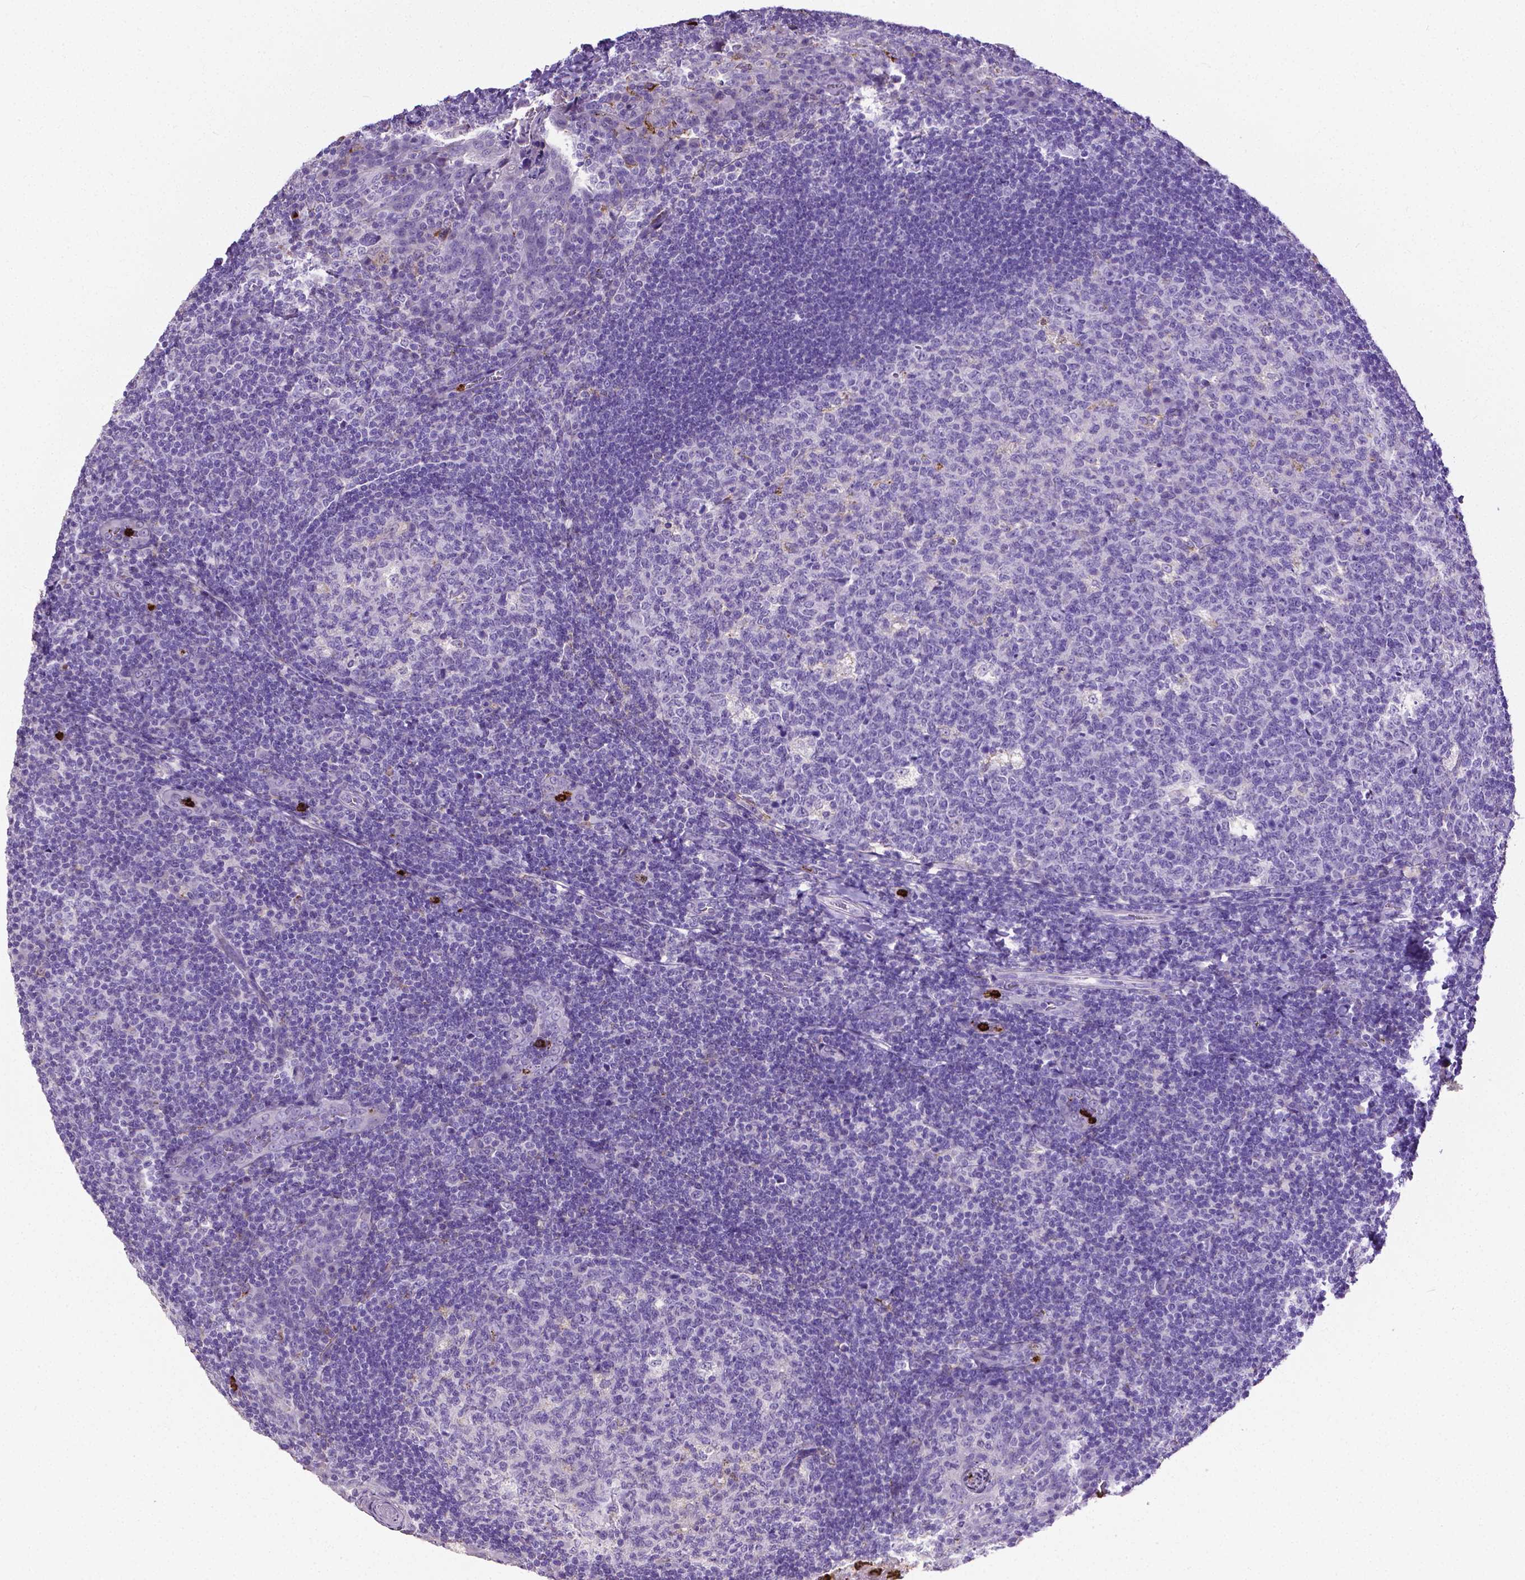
{"staining": {"intensity": "negative", "quantity": "none", "location": "none"}, "tissue": "tonsil", "cell_type": "Germinal center cells", "image_type": "normal", "snomed": [{"axis": "morphology", "description": "Normal tissue, NOS"}, {"axis": "topography", "description": "Tonsil"}], "caption": "This photomicrograph is of normal tonsil stained with immunohistochemistry to label a protein in brown with the nuclei are counter-stained blue. There is no positivity in germinal center cells.", "gene": "MMP9", "patient": {"sex": "male", "age": 17}}